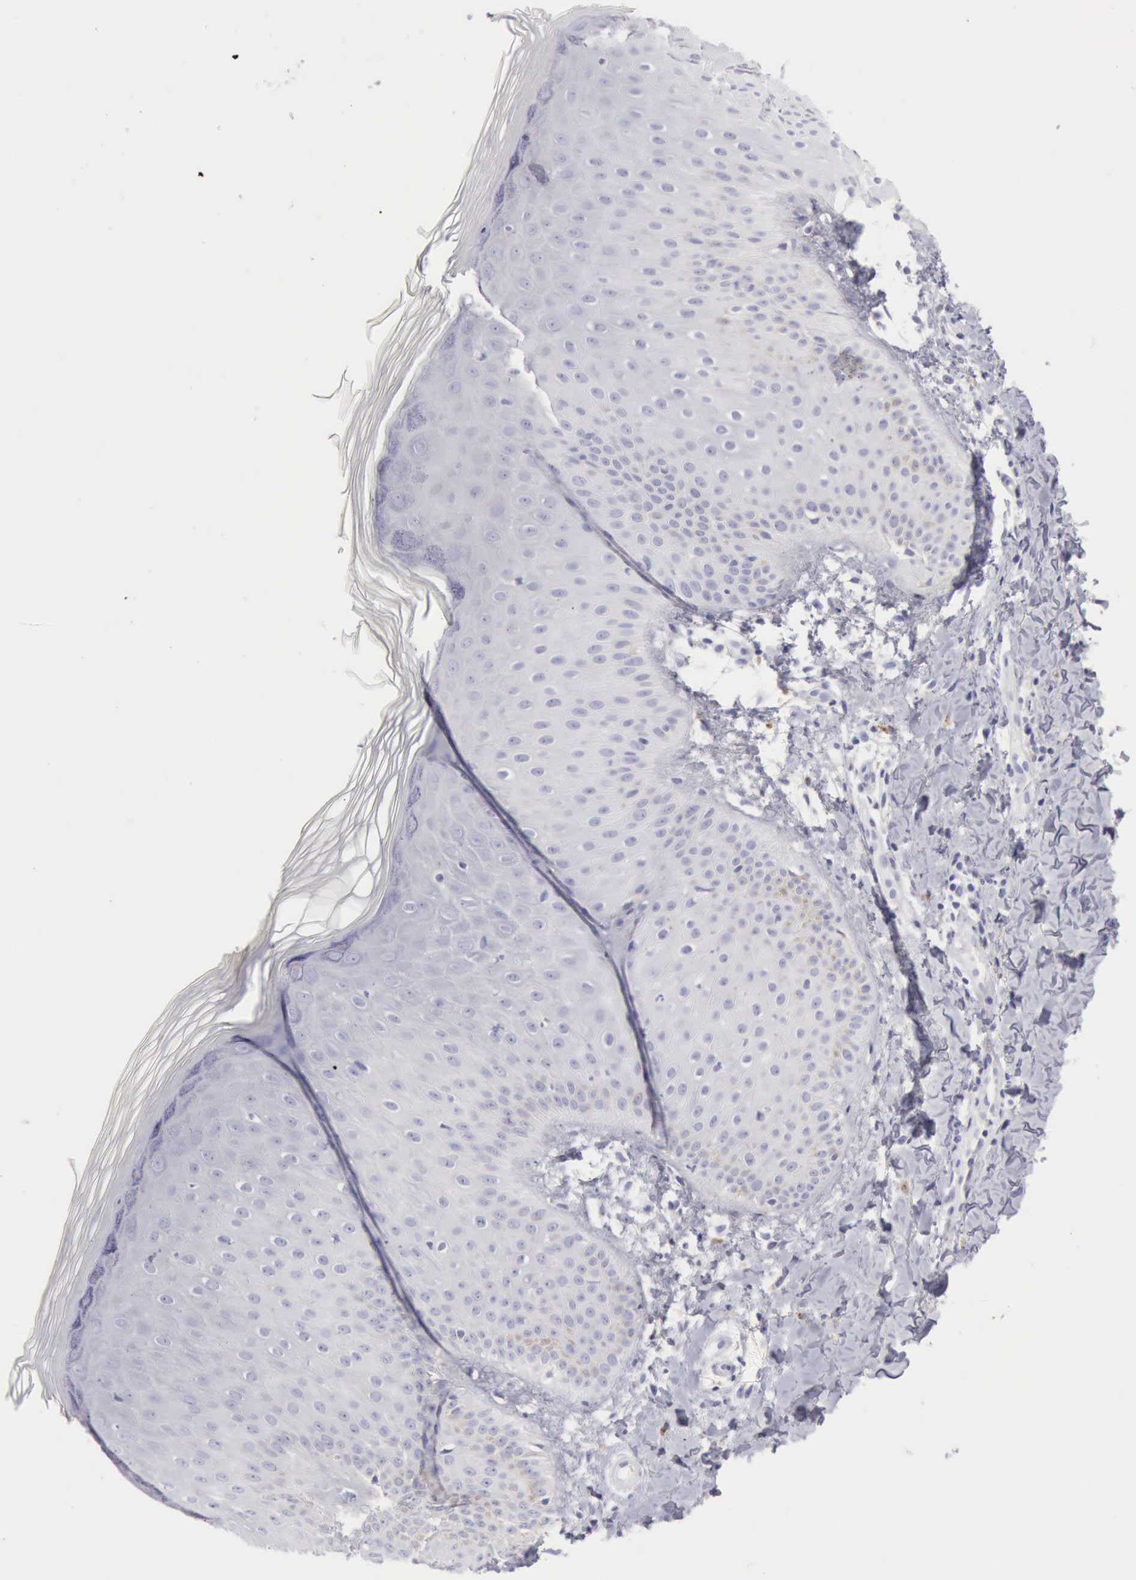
{"staining": {"intensity": "negative", "quantity": "none", "location": "none"}, "tissue": "skin", "cell_type": "Epidermal cells", "image_type": "normal", "snomed": [{"axis": "morphology", "description": "Normal tissue, NOS"}, {"axis": "morphology", "description": "Inflammation, NOS"}, {"axis": "topography", "description": "Soft tissue"}, {"axis": "topography", "description": "Anal"}], "caption": "This is a micrograph of immunohistochemistry (IHC) staining of unremarkable skin, which shows no positivity in epidermal cells.", "gene": "CTSS", "patient": {"sex": "female", "age": 15}}